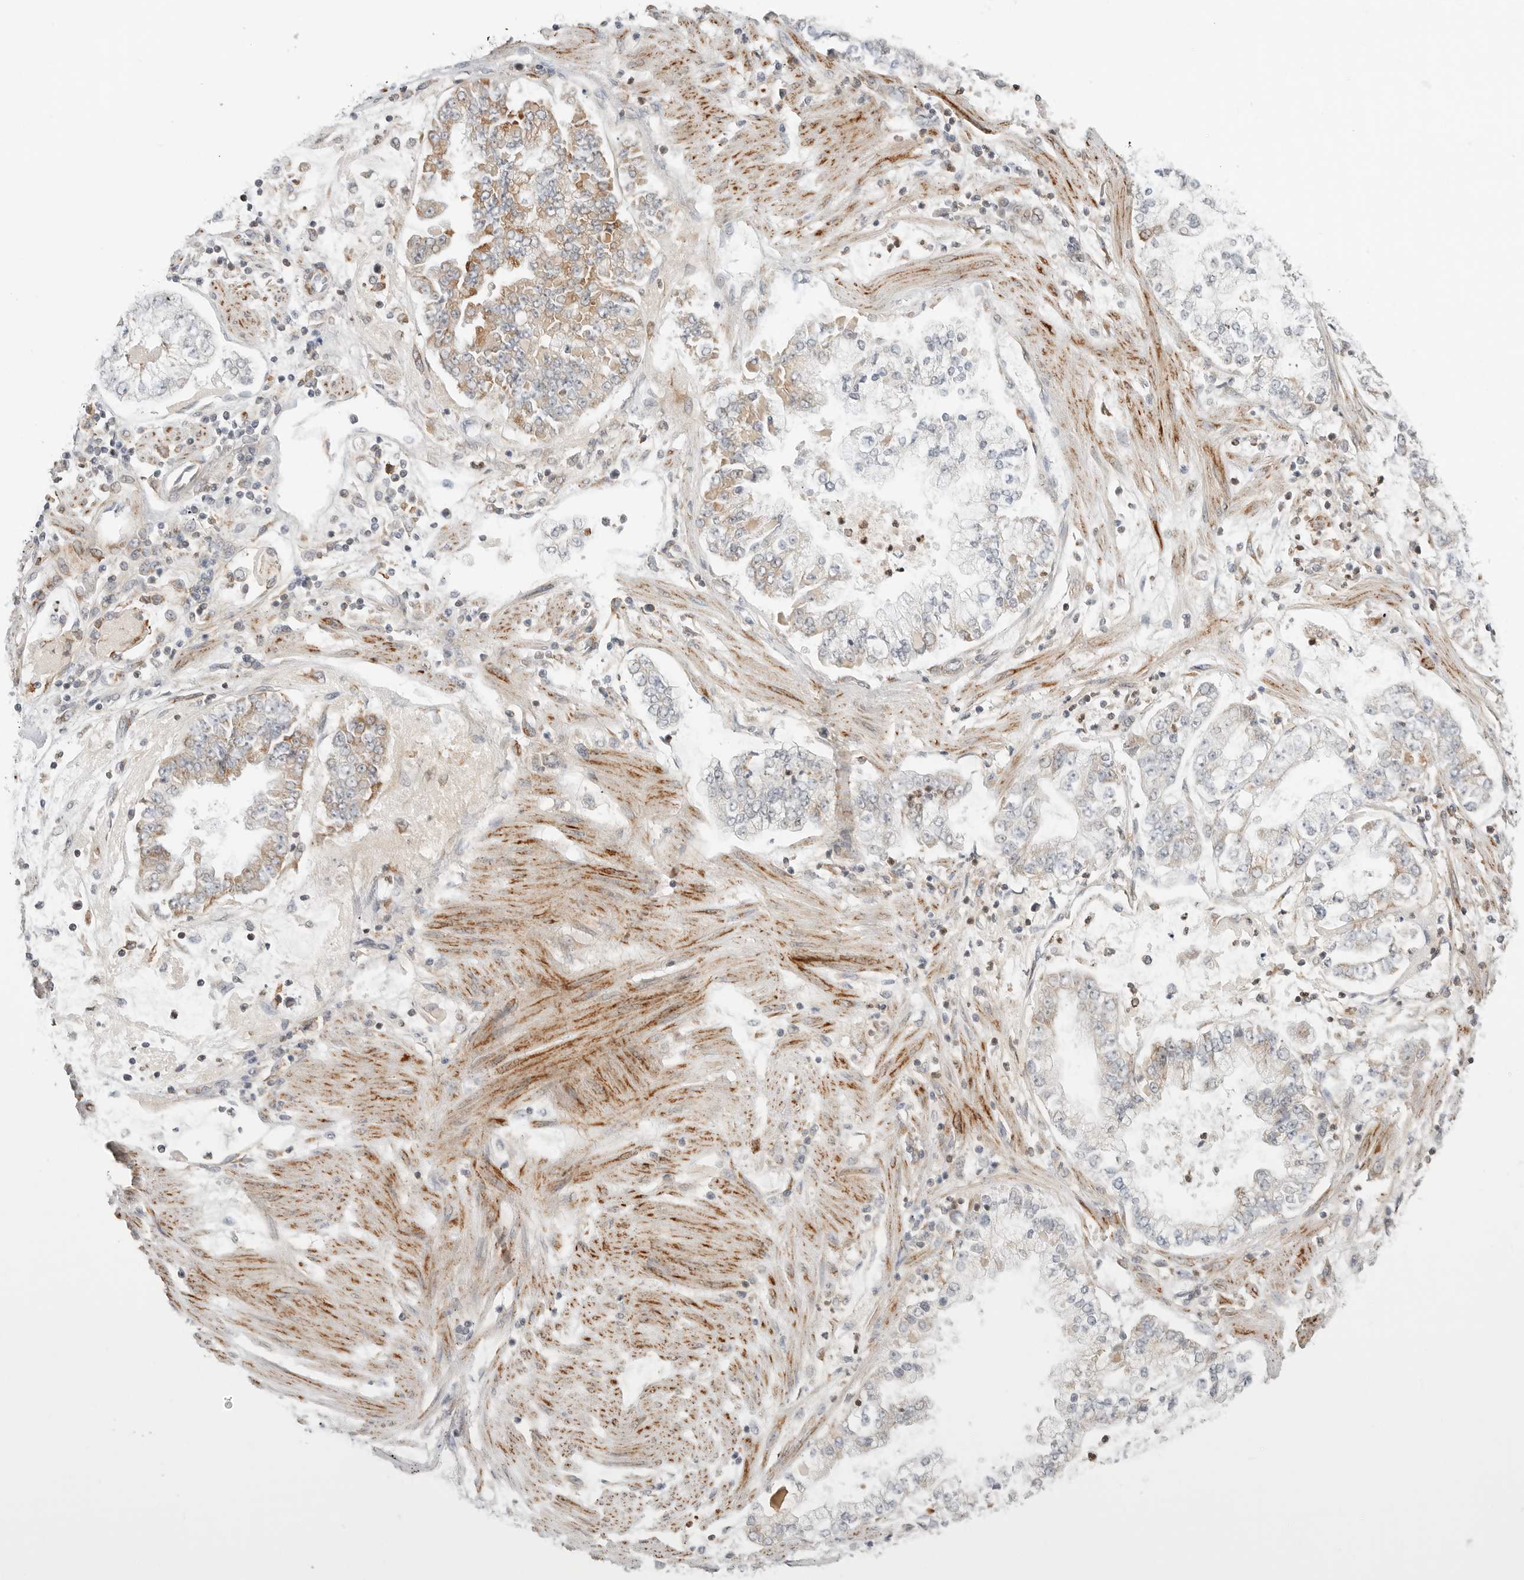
{"staining": {"intensity": "moderate", "quantity": "<25%", "location": "cytoplasmic/membranous"}, "tissue": "stomach cancer", "cell_type": "Tumor cells", "image_type": "cancer", "snomed": [{"axis": "morphology", "description": "Adenocarcinoma, NOS"}, {"axis": "topography", "description": "Stomach"}], "caption": "A photomicrograph of stomach cancer stained for a protein reveals moderate cytoplasmic/membranous brown staining in tumor cells. Using DAB (brown) and hematoxylin (blue) stains, captured at high magnification using brightfield microscopy.", "gene": "C1QTNF1", "patient": {"sex": "male", "age": 76}}